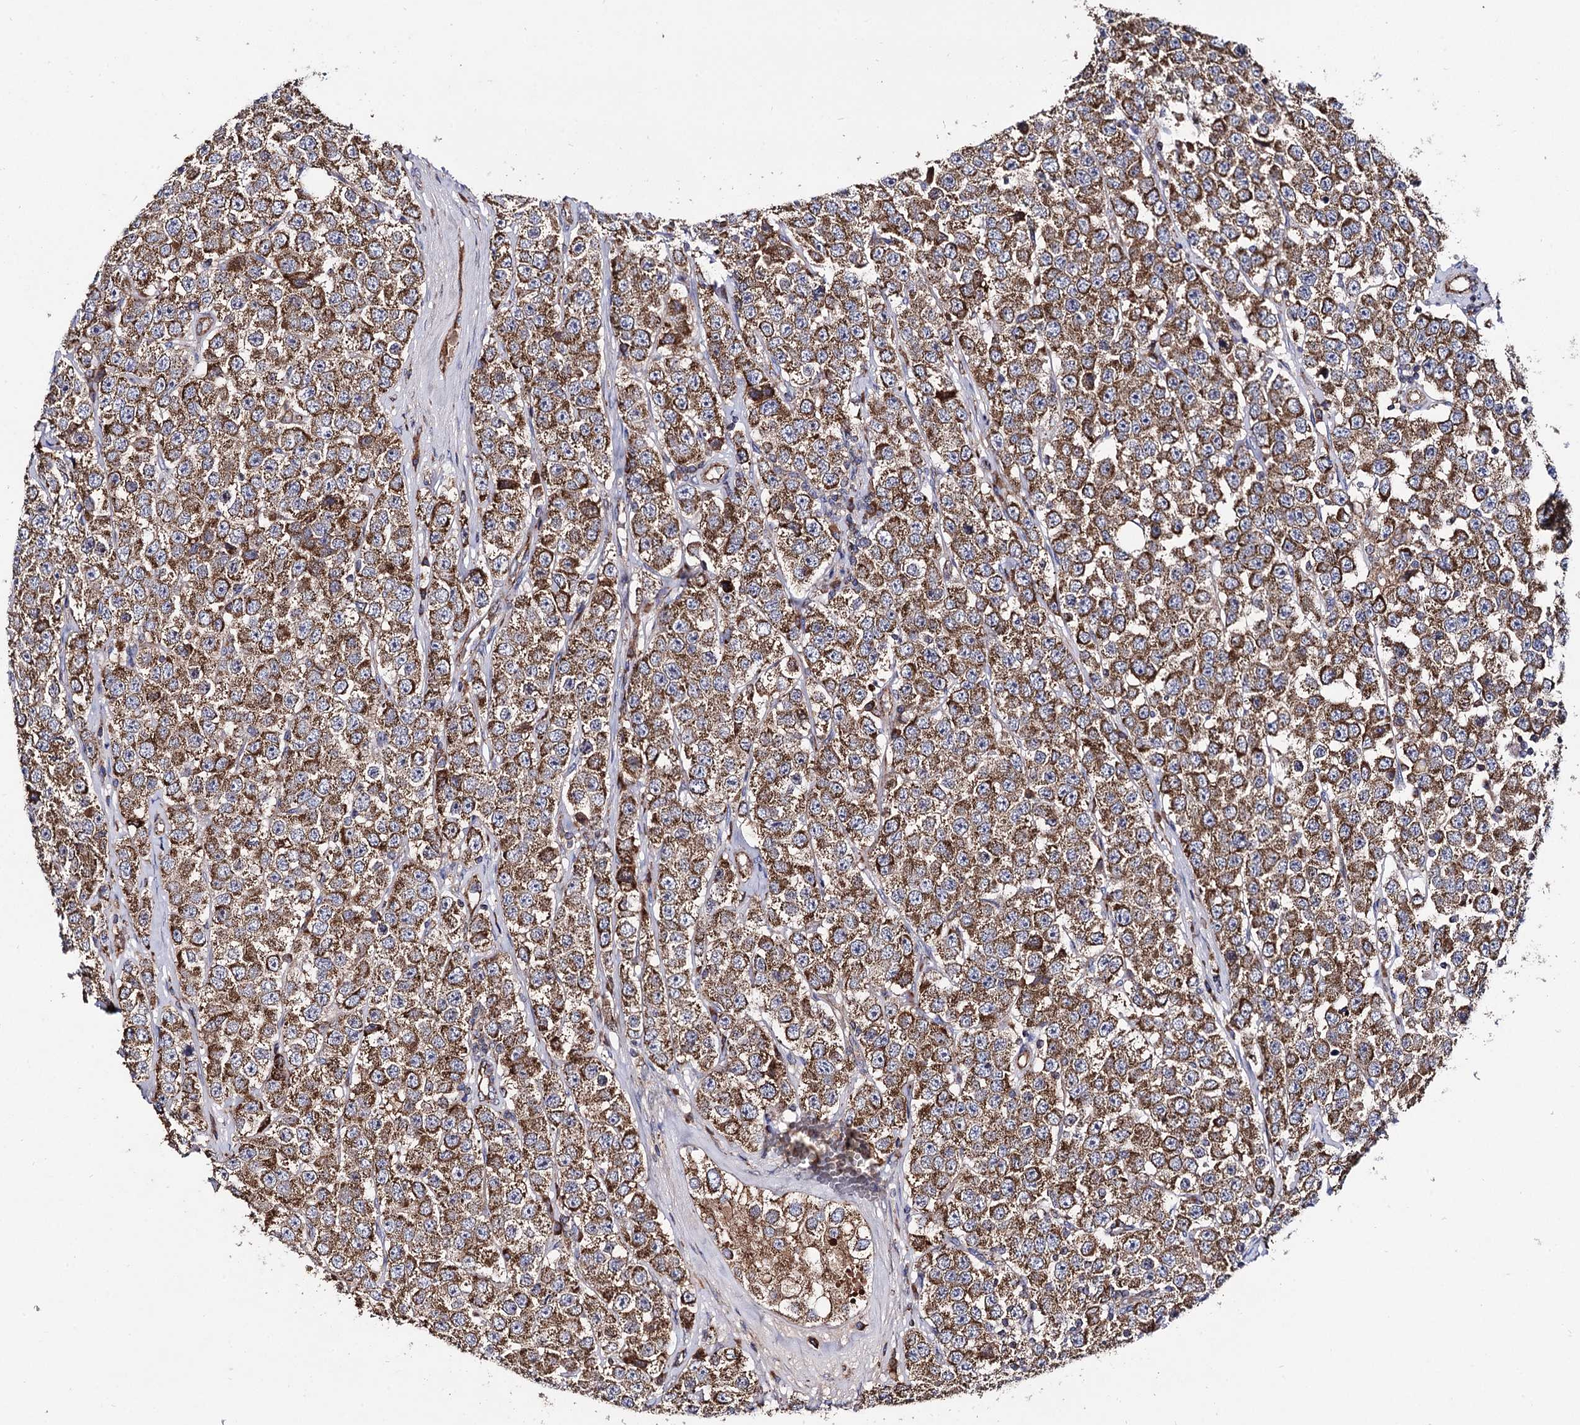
{"staining": {"intensity": "moderate", "quantity": ">75%", "location": "cytoplasmic/membranous"}, "tissue": "testis cancer", "cell_type": "Tumor cells", "image_type": "cancer", "snomed": [{"axis": "morphology", "description": "Seminoma, NOS"}, {"axis": "topography", "description": "Testis"}], "caption": "A medium amount of moderate cytoplasmic/membranous staining is appreciated in approximately >75% of tumor cells in testis seminoma tissue. The staining is performed using DAB brown chromogen to label protein expression. The nuclei are counter-stained blue using hematoxylin.", "gene": "IQCH", "patient": {"sex": "male", "age": 28}}